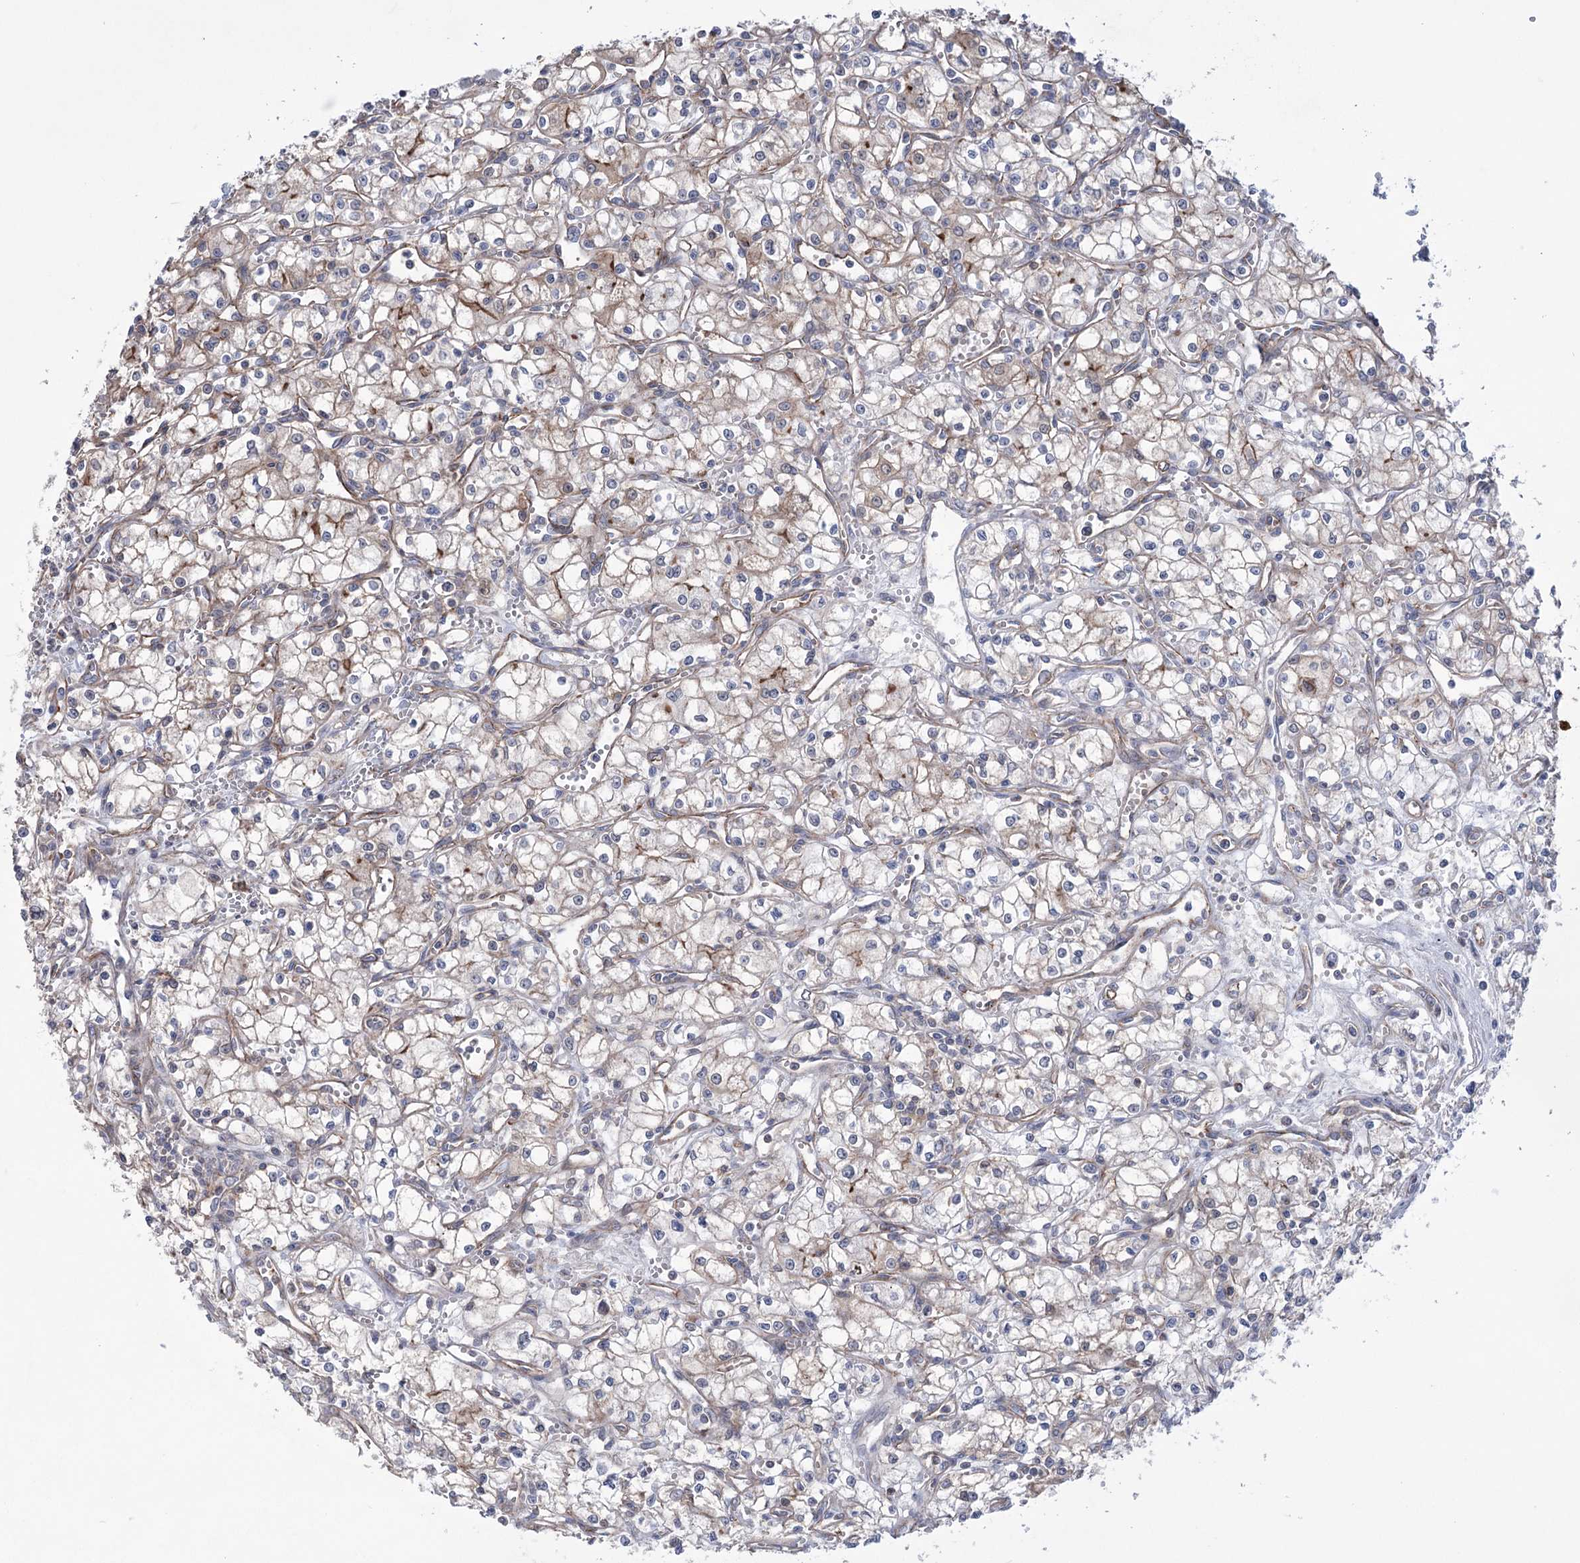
{"staining": {"intensity": "weak", "quantity": "<25%", "location": "cytoplasmic/membranous"}, "tissue": "renal cancer", "cell_type": "Tumor cells", "image_type": "cancer", "snomed": [{"axis": "morphology", "description": "Adenocarcinoma, NOS"}, {"axis": "topography", "description": "Kidney"}], "caption": "The micrograph shows no significant staining in tumor cells of renal cancer (adenocarcinoma).", "gene": "TRIM71", "patient": {"sex": "male", "age": 59}}